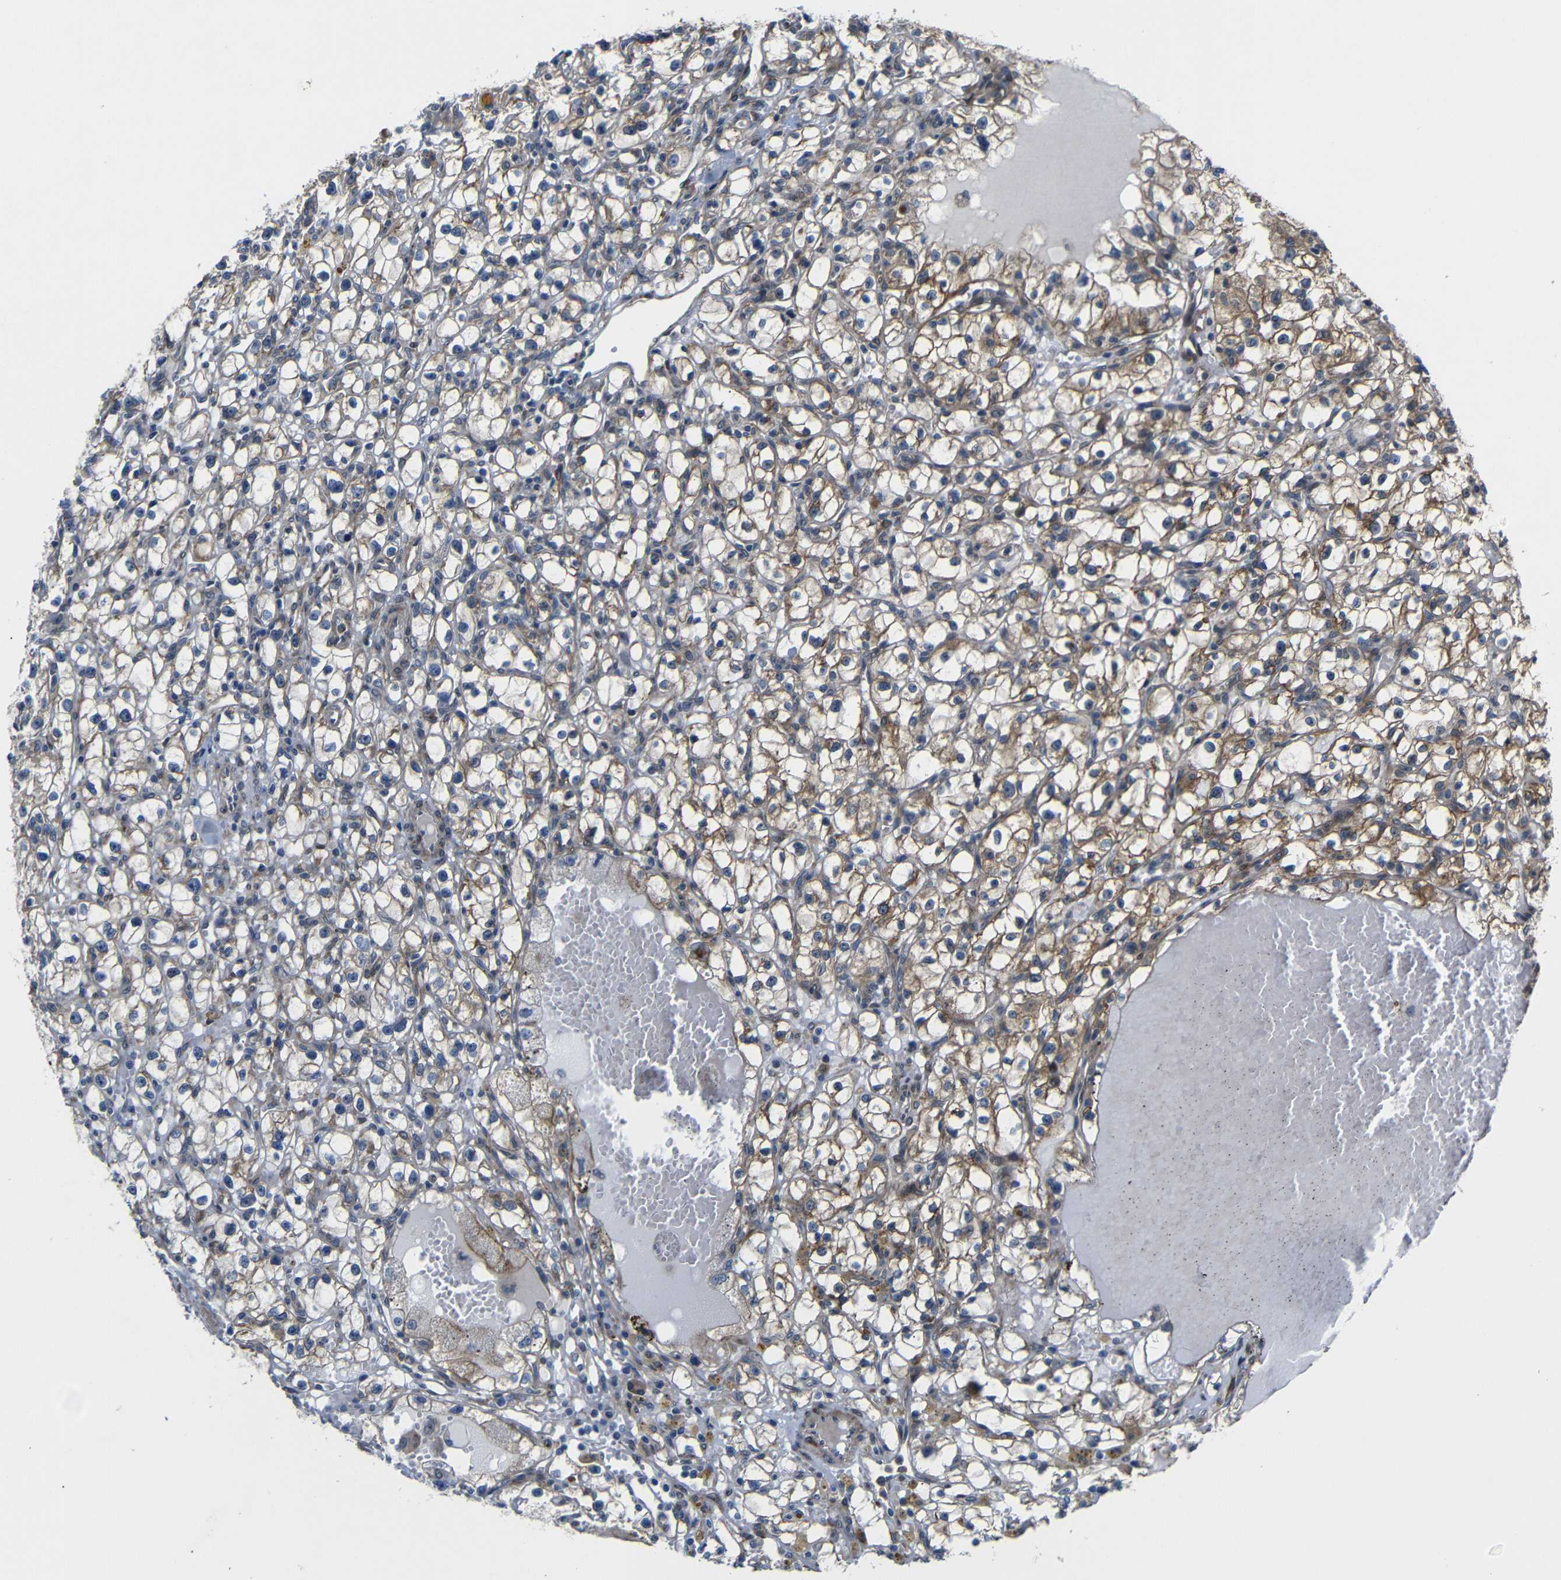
{"staining": {"intensity": "moderate", "quantity": ">75%", "location": "cytoplasmic/membranous"}, "tissue": "renal cancer", "cell_type": "Tumor cells", "image_type": "cancer", "snomed": [{"axis": "morphology", "description": "Adenocarcinoma, NOS"}, {"axis": "topography", "description": "Kidney"}], "caption": "This is a micrograph of immunohistochemistry staining of renal cancer (adenocarcinoma), which shows moderate staining in the cytoplasmic/membranous of tumor cells.", "gene": "P3H2", "patient": {"sex": "male", "age": 56}}